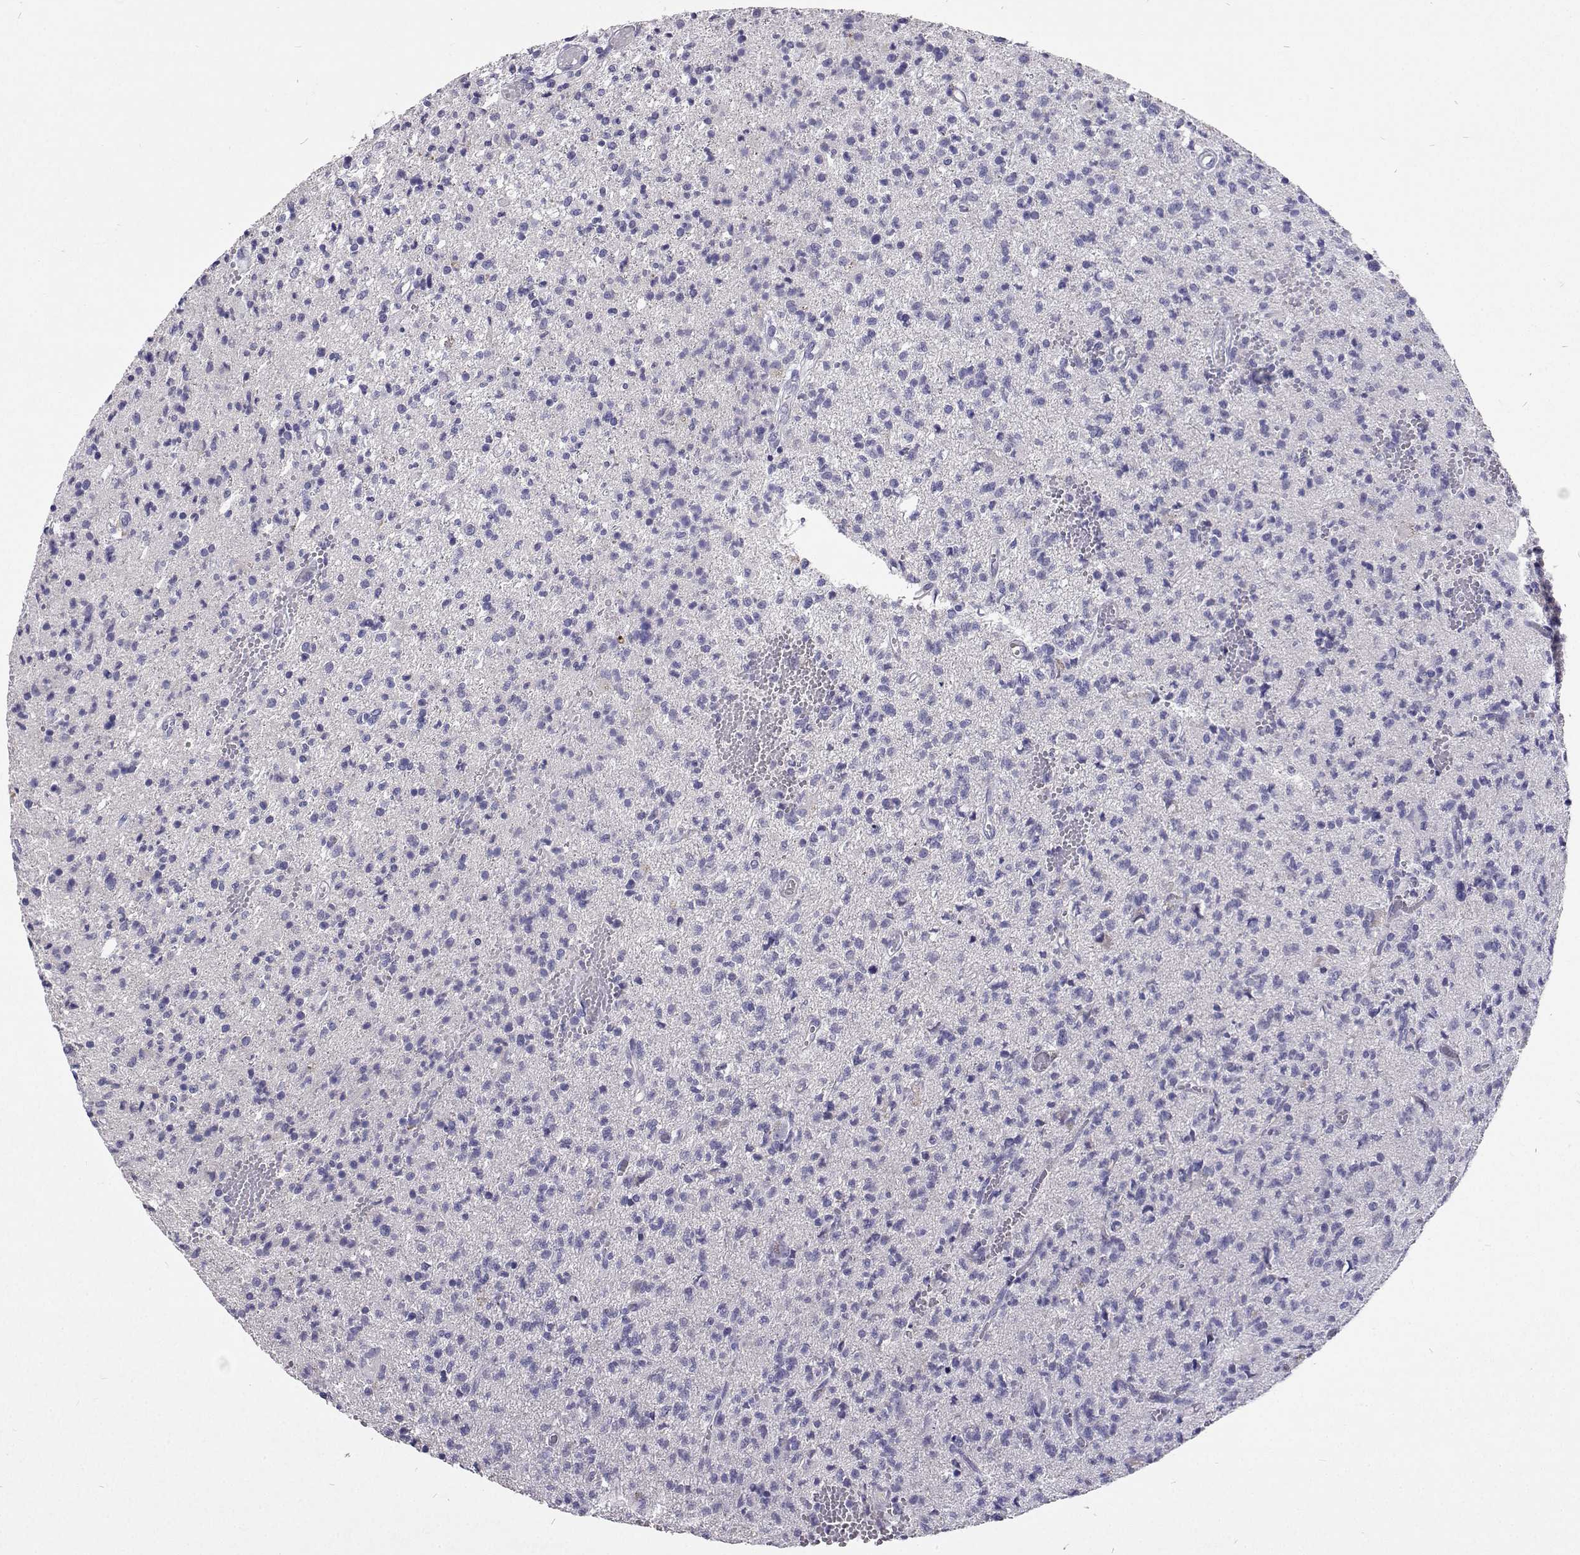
{"staining": {"intensity": "negative", "quantity": "none", "location": "none"}, "tissue": "glioma", "cell_type": "Tumor cells", "image_type": "cancer", "snomed": [{"axis": "morphology", "description": "Glioma, malignant, Low grade"}, {"axis": "topography", "description": "Brain"}], "caption": "A histopathology image of human glioma is negative for staining in tumor cells.", "gene": "CFAP44", "patient": {"sex": "male", "age": 64}}